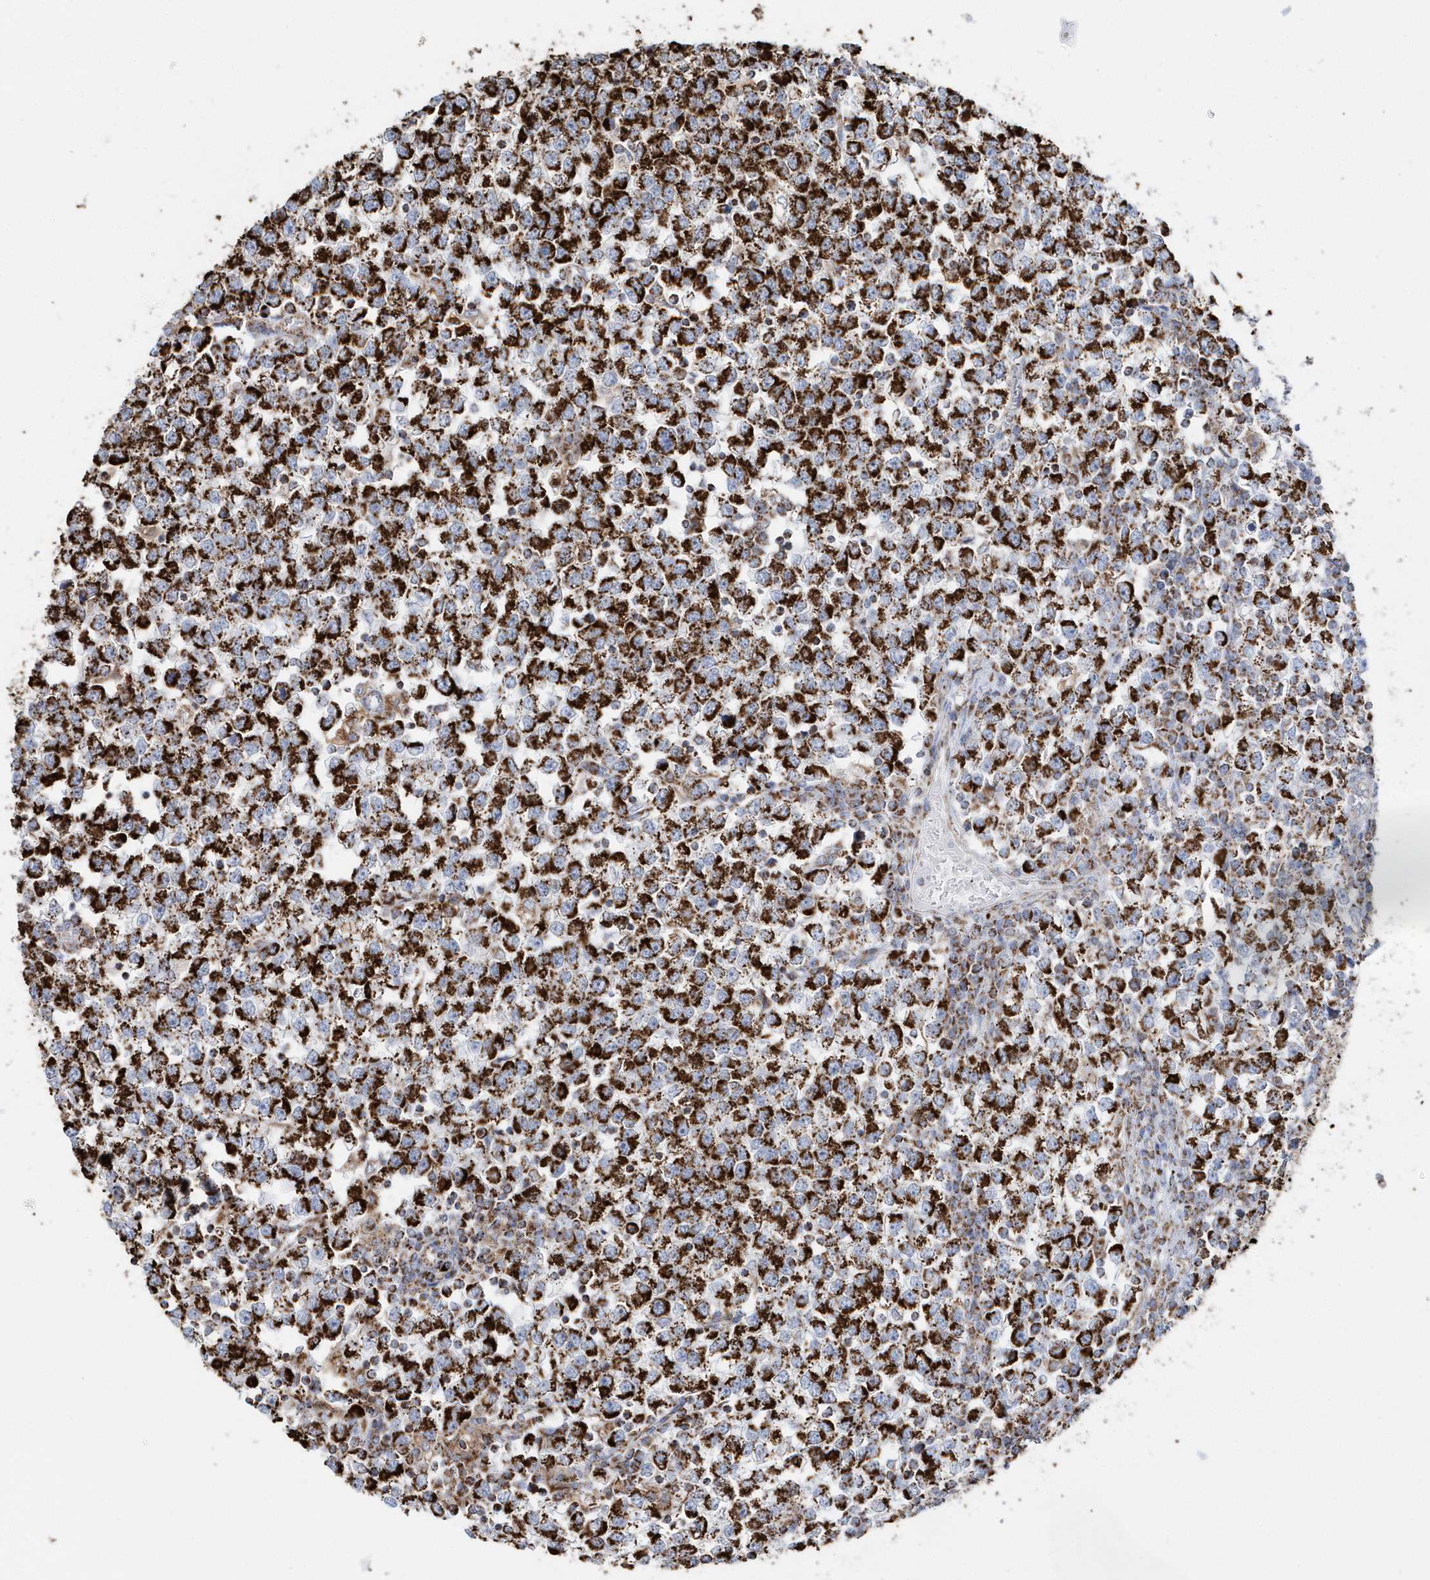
{"staining": {"intensity": "strong", "quantity": ">75%", "location": "cytoplasmic/membranous"}, "tissue": "testis cancer", "cell_type": "Tumor cells", "image_type": "cancer", "snomed": [{"axis": "morphology", "description": "Seminoma, NOS"}, {"axis": "topography", "description": "Testis"}], "caption": "Protein expression analysis of human seminoma (testis) reveals strong cytoplasmic/membranous expression in about >75% of tumor cells.", "gene": "TMCO6", "patient": {"sex": "male", "age": 65}}